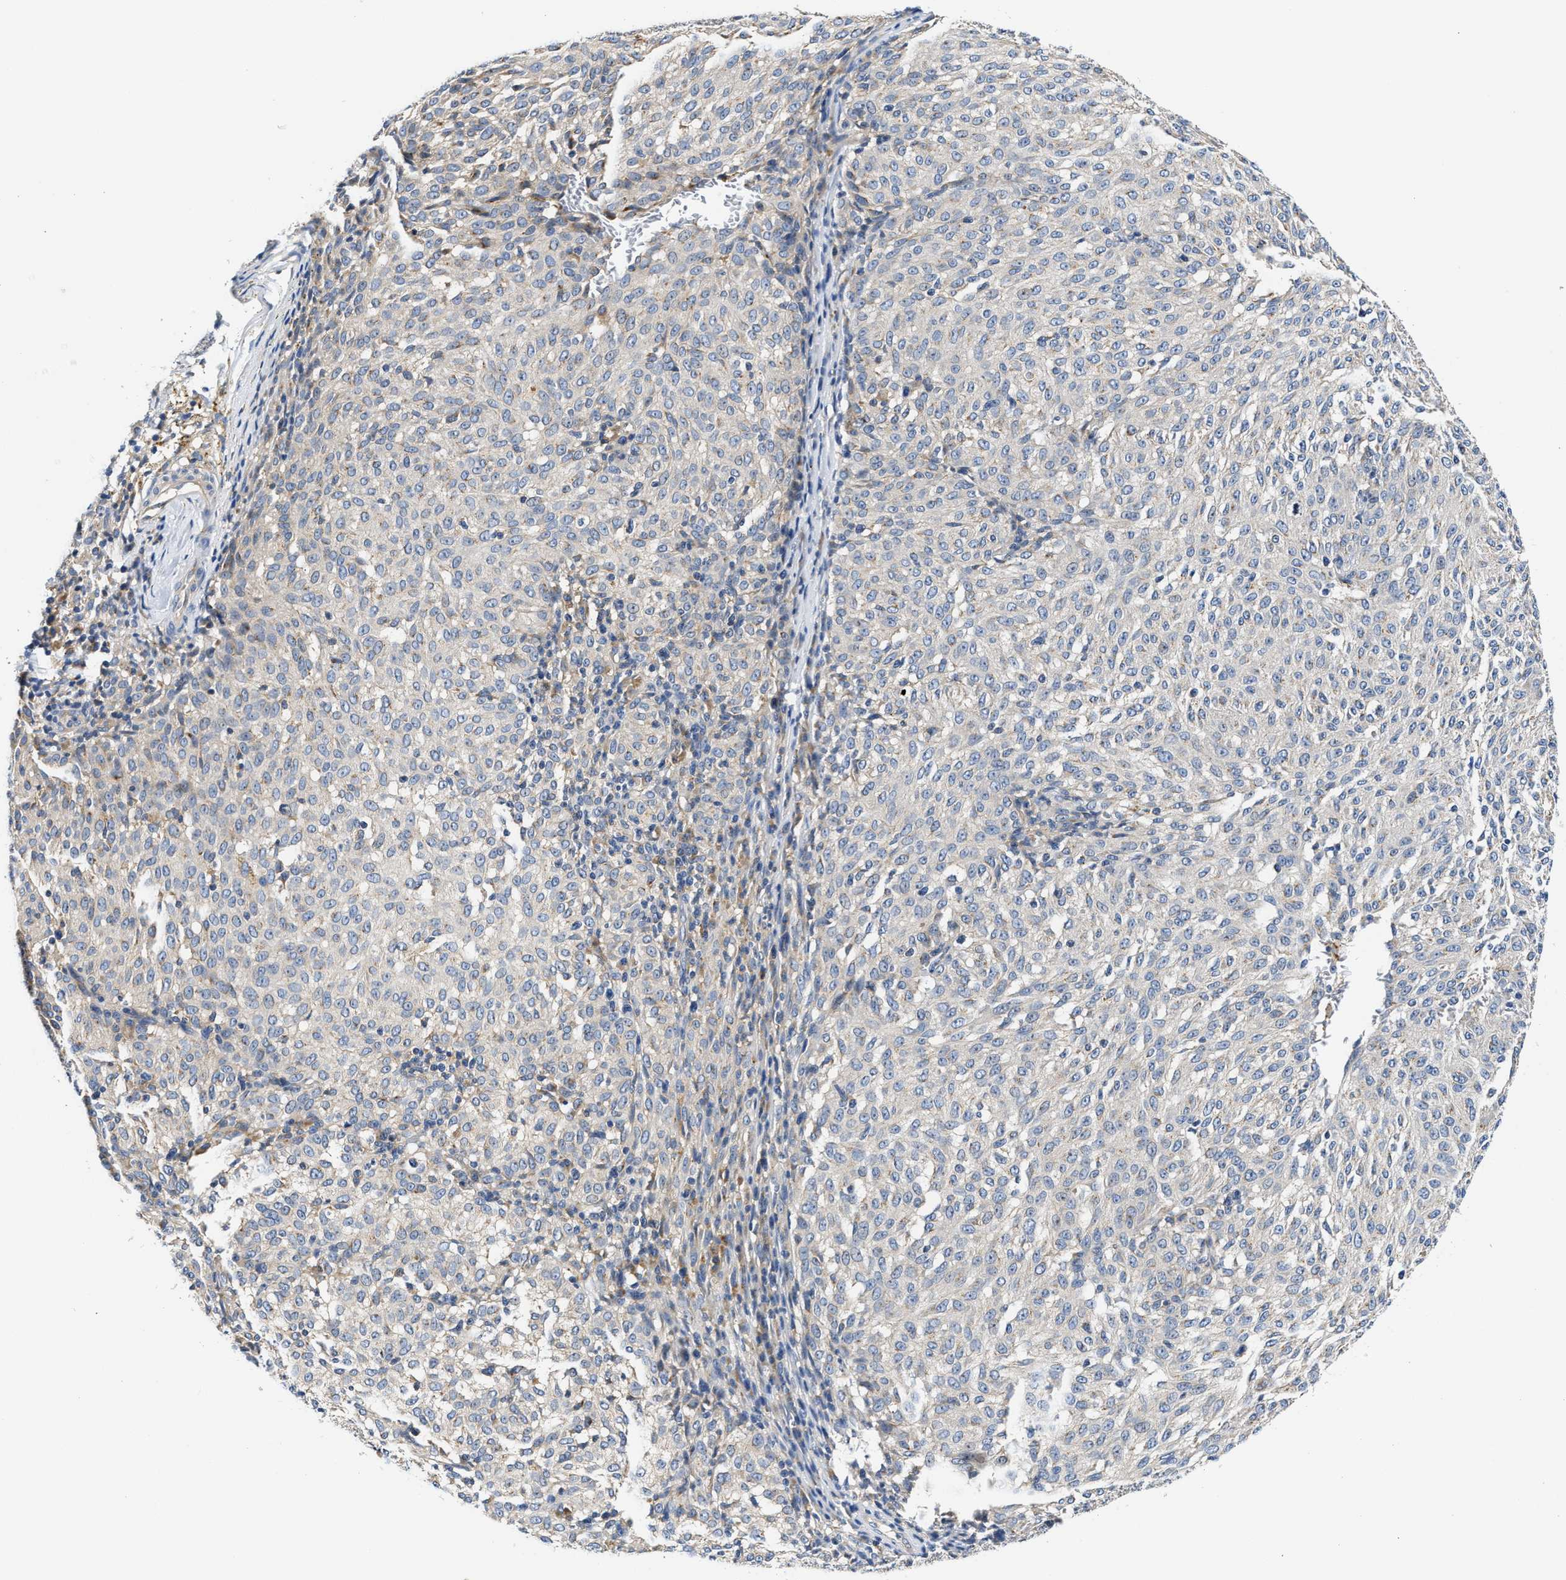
{"staining": {"intensity": "negative", "quantity": "none", "location": "none"}, "tissue": "melanoma", "cell_type": "Tumor cells", "image_type": "cancer", "snomed": [{"axis": "morphology", "description": "Malignant melanoma, NOS"}, {"axis": "topography", "description": "Skin"}], "caption": "This is an immunohistochemistry (IHC) micrograph of malignant melanoma. There is no expression in tumor cells.", "gene": "FAM185A", "patient": {"sex": "female", "age": 72}}